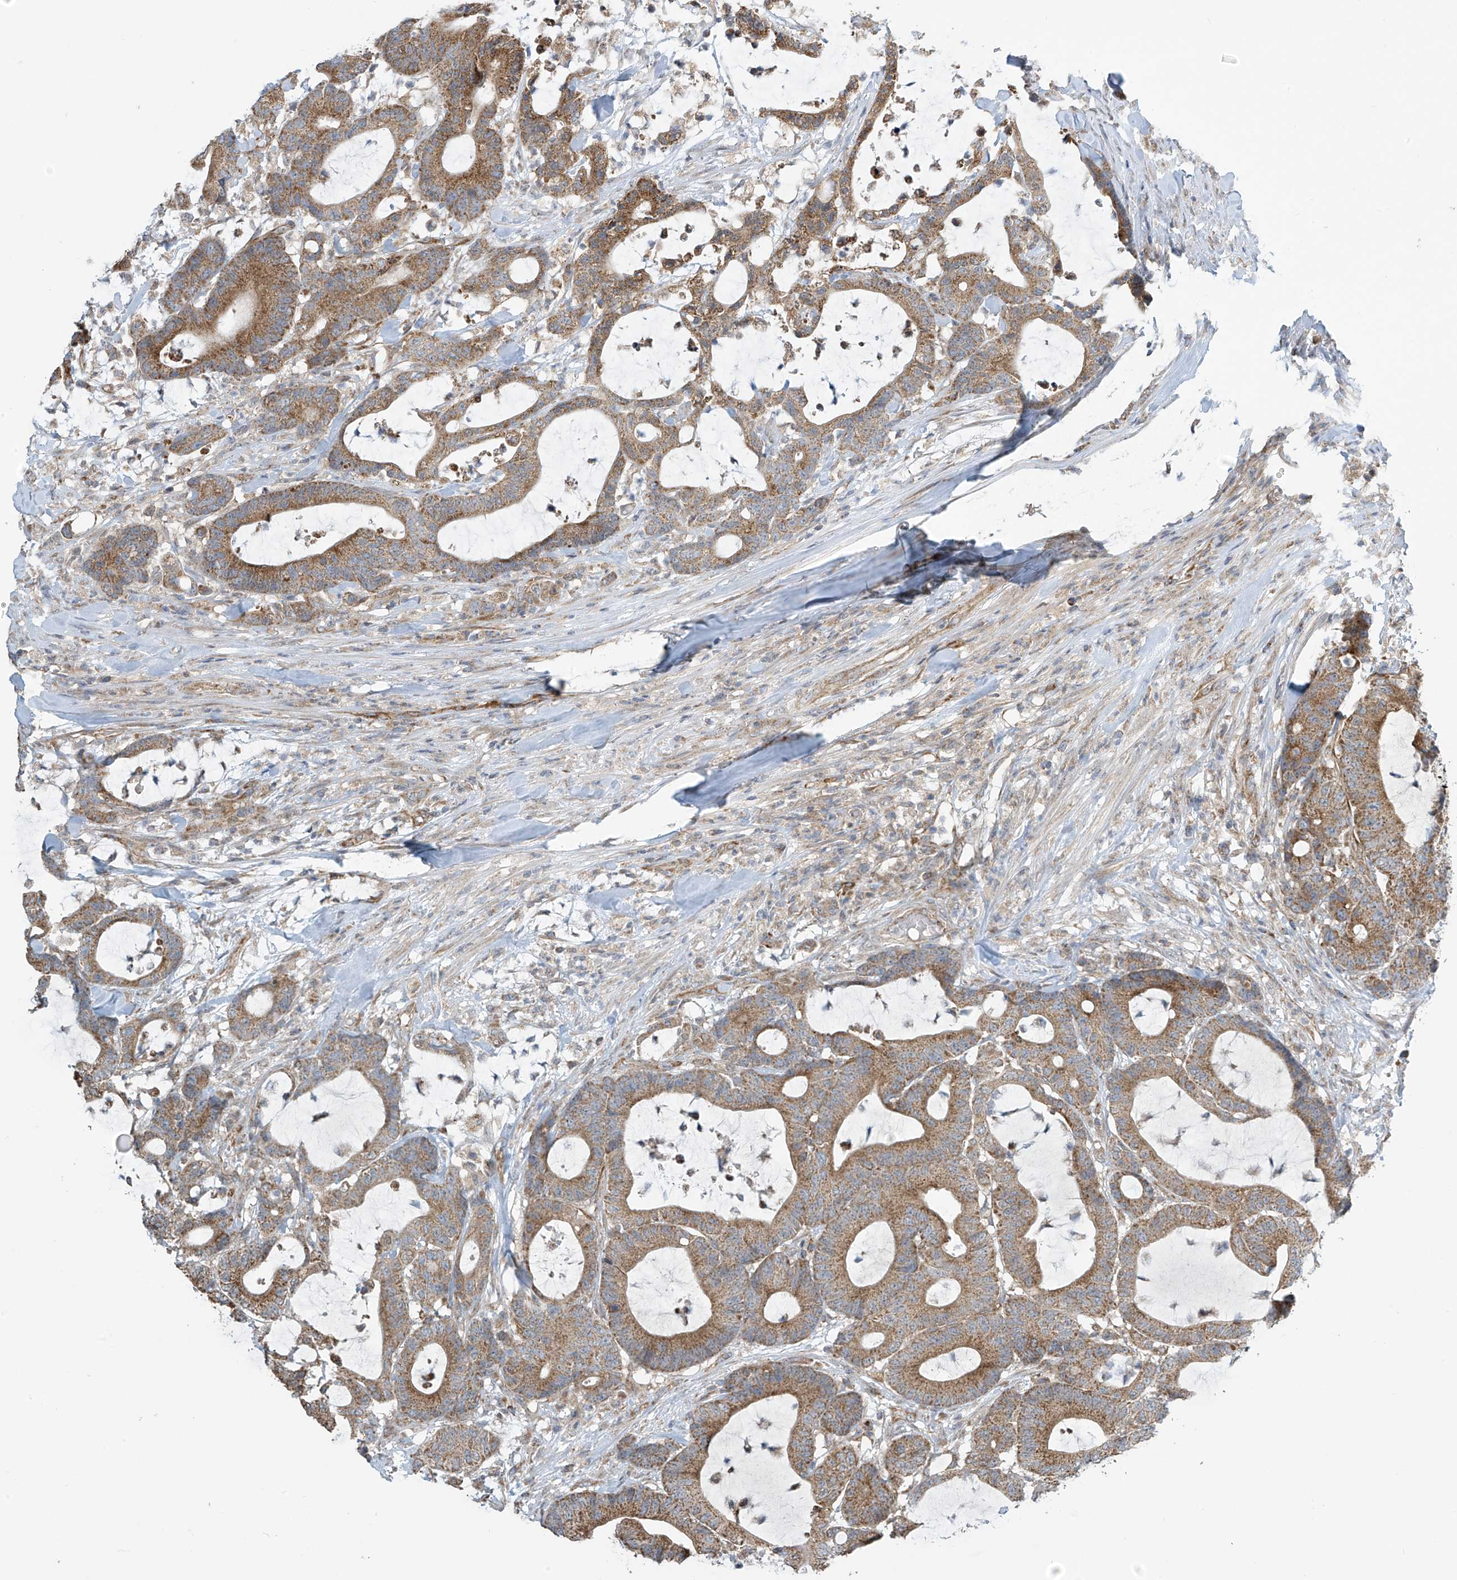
{"staining": {"intensity": "moderate", "quantity": ">75%", "location": "cytoplasmic/membranous"}, "tissue": "colorectal cancer", "cell_type": "Tumor cells", "image_type": "cancer", "snomed": [{"axis": "morphology", "description": "Adenocarcinoma, NOS"}, {"axis": "topography", "description": "Colon"}], "caption": "DAB (3,3'-diaminobenzidine) immunohistochemical staining of colorectal cancer displays moderate cytoplasmic/membranous protein expression in approximately >75% of tumor cells.", "gene": "METTL6", "patient": {"sex": "female", "age": 84}}